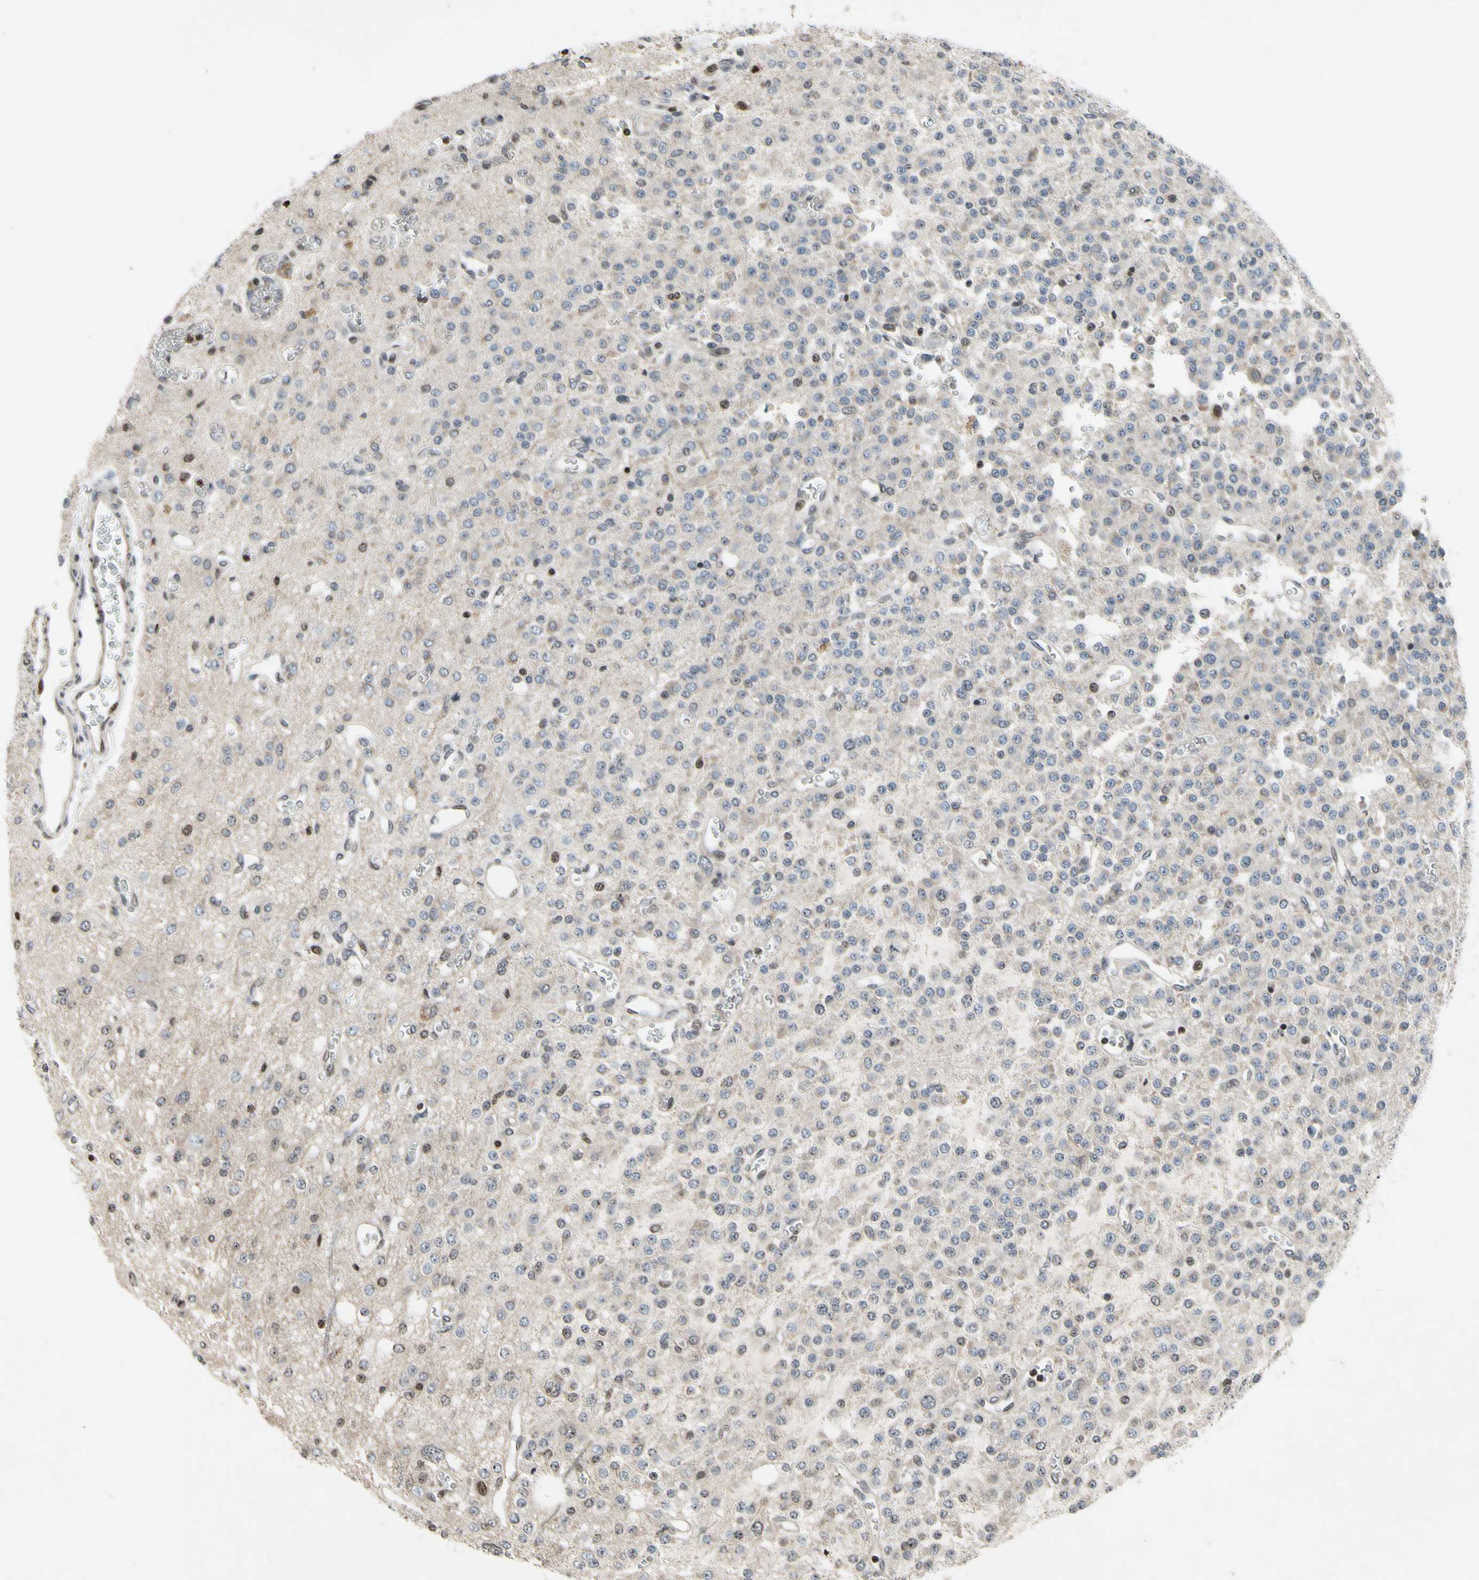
{"staining": {"intensity": "negative", "quantity": "none", "location": "none"}, "tissue": "glioma", "cell_type": "Tumor cells", "image_type": "cancer", "snomed": [{"axis": "morphology", "description": "Glioma, malignant, Low grade"}, {"axis": "topography", "description": "Brain"}], "caption": "This histopathology image is of malignant low-grade glioma stained with immunohistochemistry to label a protein in brown with the nuclei are counter-stained blue. There is no expression in tumor cells.", "gene": "ARG1", "patient": {"sex": "male", "age": 38}}